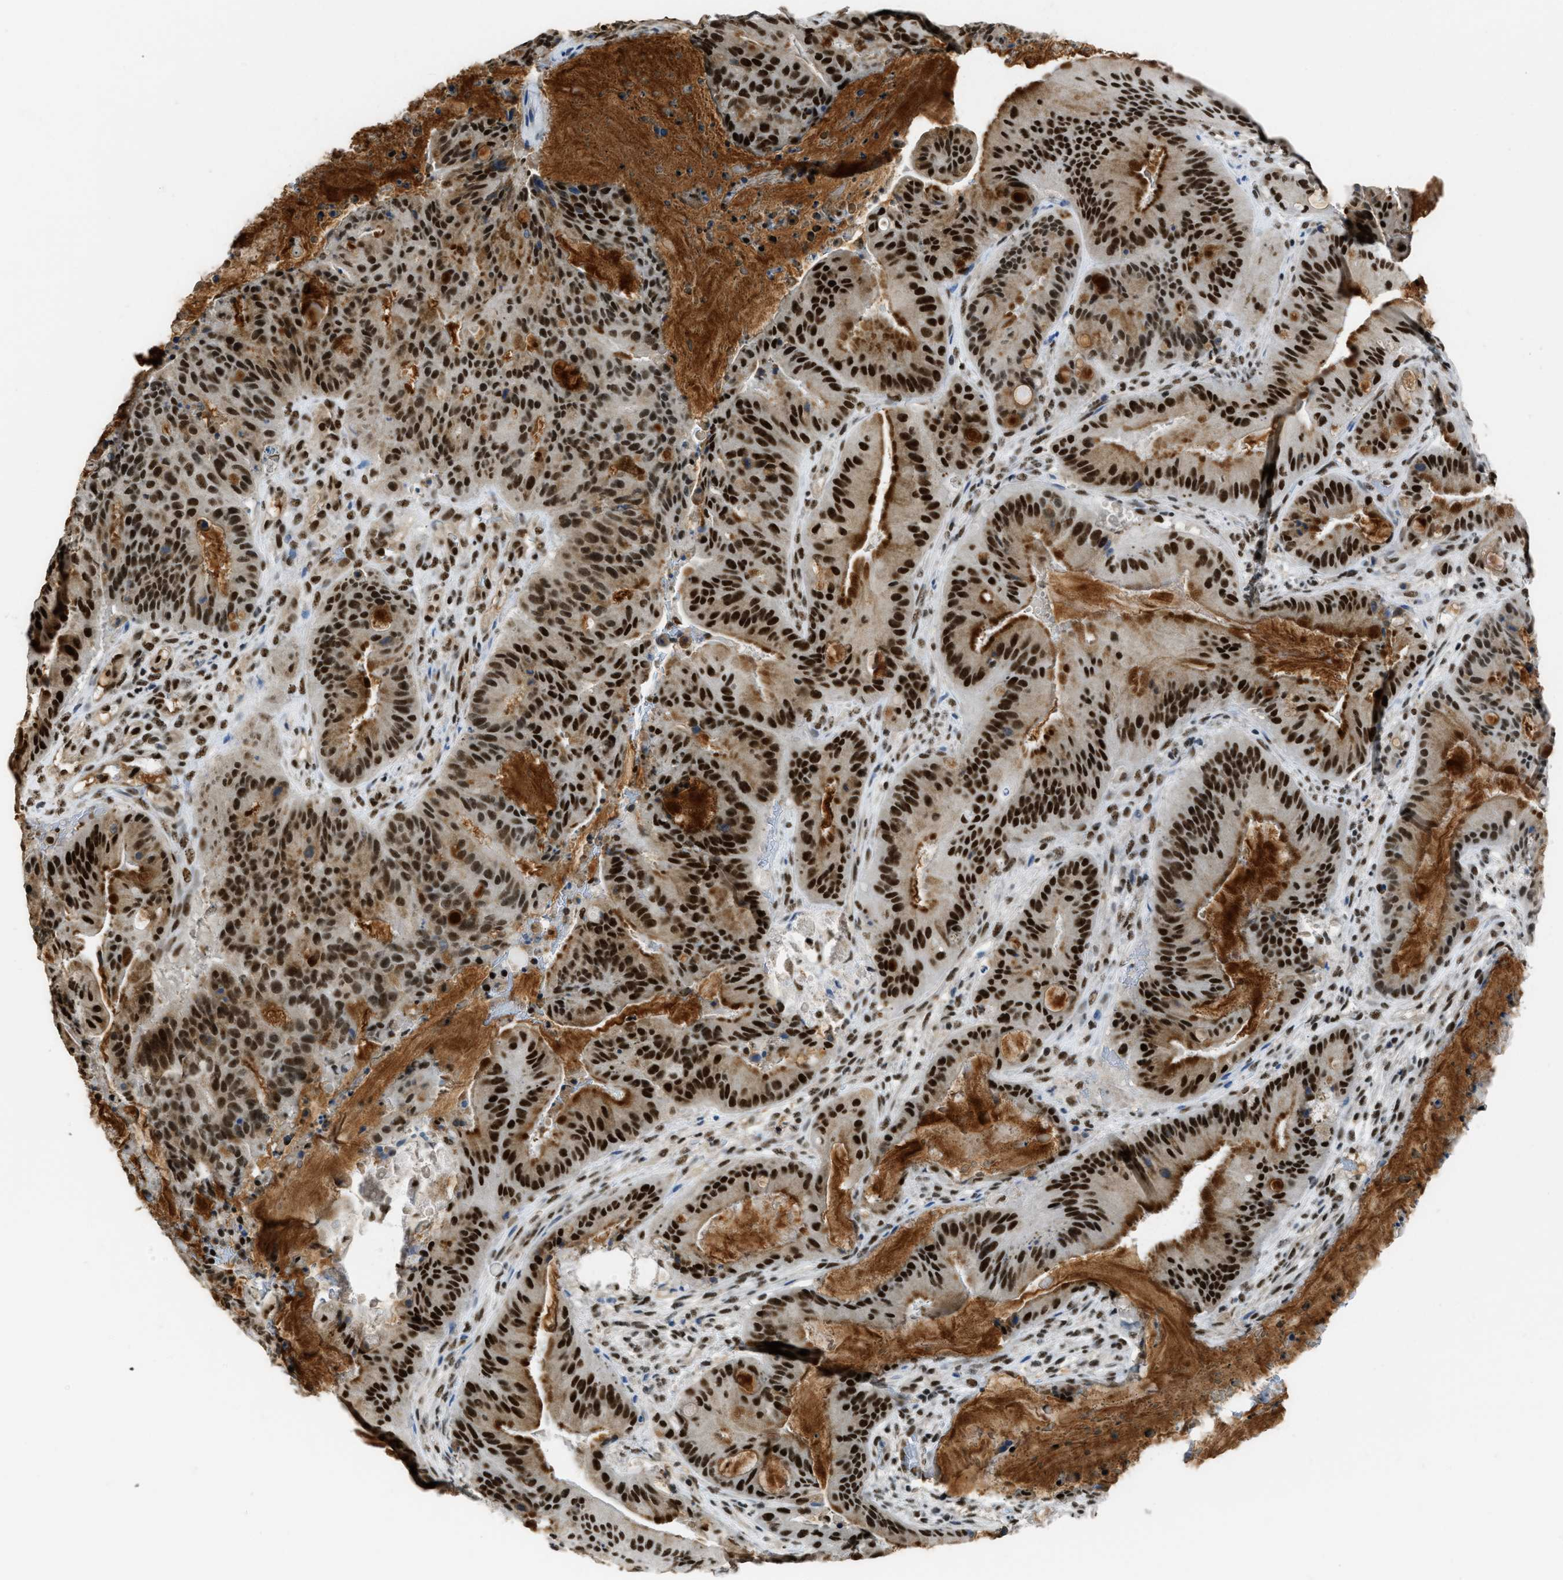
{"staining": {"intensity": "strong", "quantity": ">75%", "location": "nuclear"}, "tissue": "liver cancer", "cell_type": "Tumor cells", "image_type": "cancer", "snomed": [{"axis": "morphology", "description": "Normal tissue, NOS"}, {"axis": "morphology", "description": "Cholangiocarcinoma"}, {"axis": "topography", "description": "Liver"}, {"axis": "topography", "description": "Peripheral nerve tissue"}], "caption": "Liver cancer (cholangiocarcinoma) stained with immunohistochemistry shows strong nuclear positivity in approximately >75% of tumor cells. (brown staining indicates protein expression, while blue staining denotes nuclei).", "gene": "SCAF4", "patient": {"sex": "female", "age": 73}}